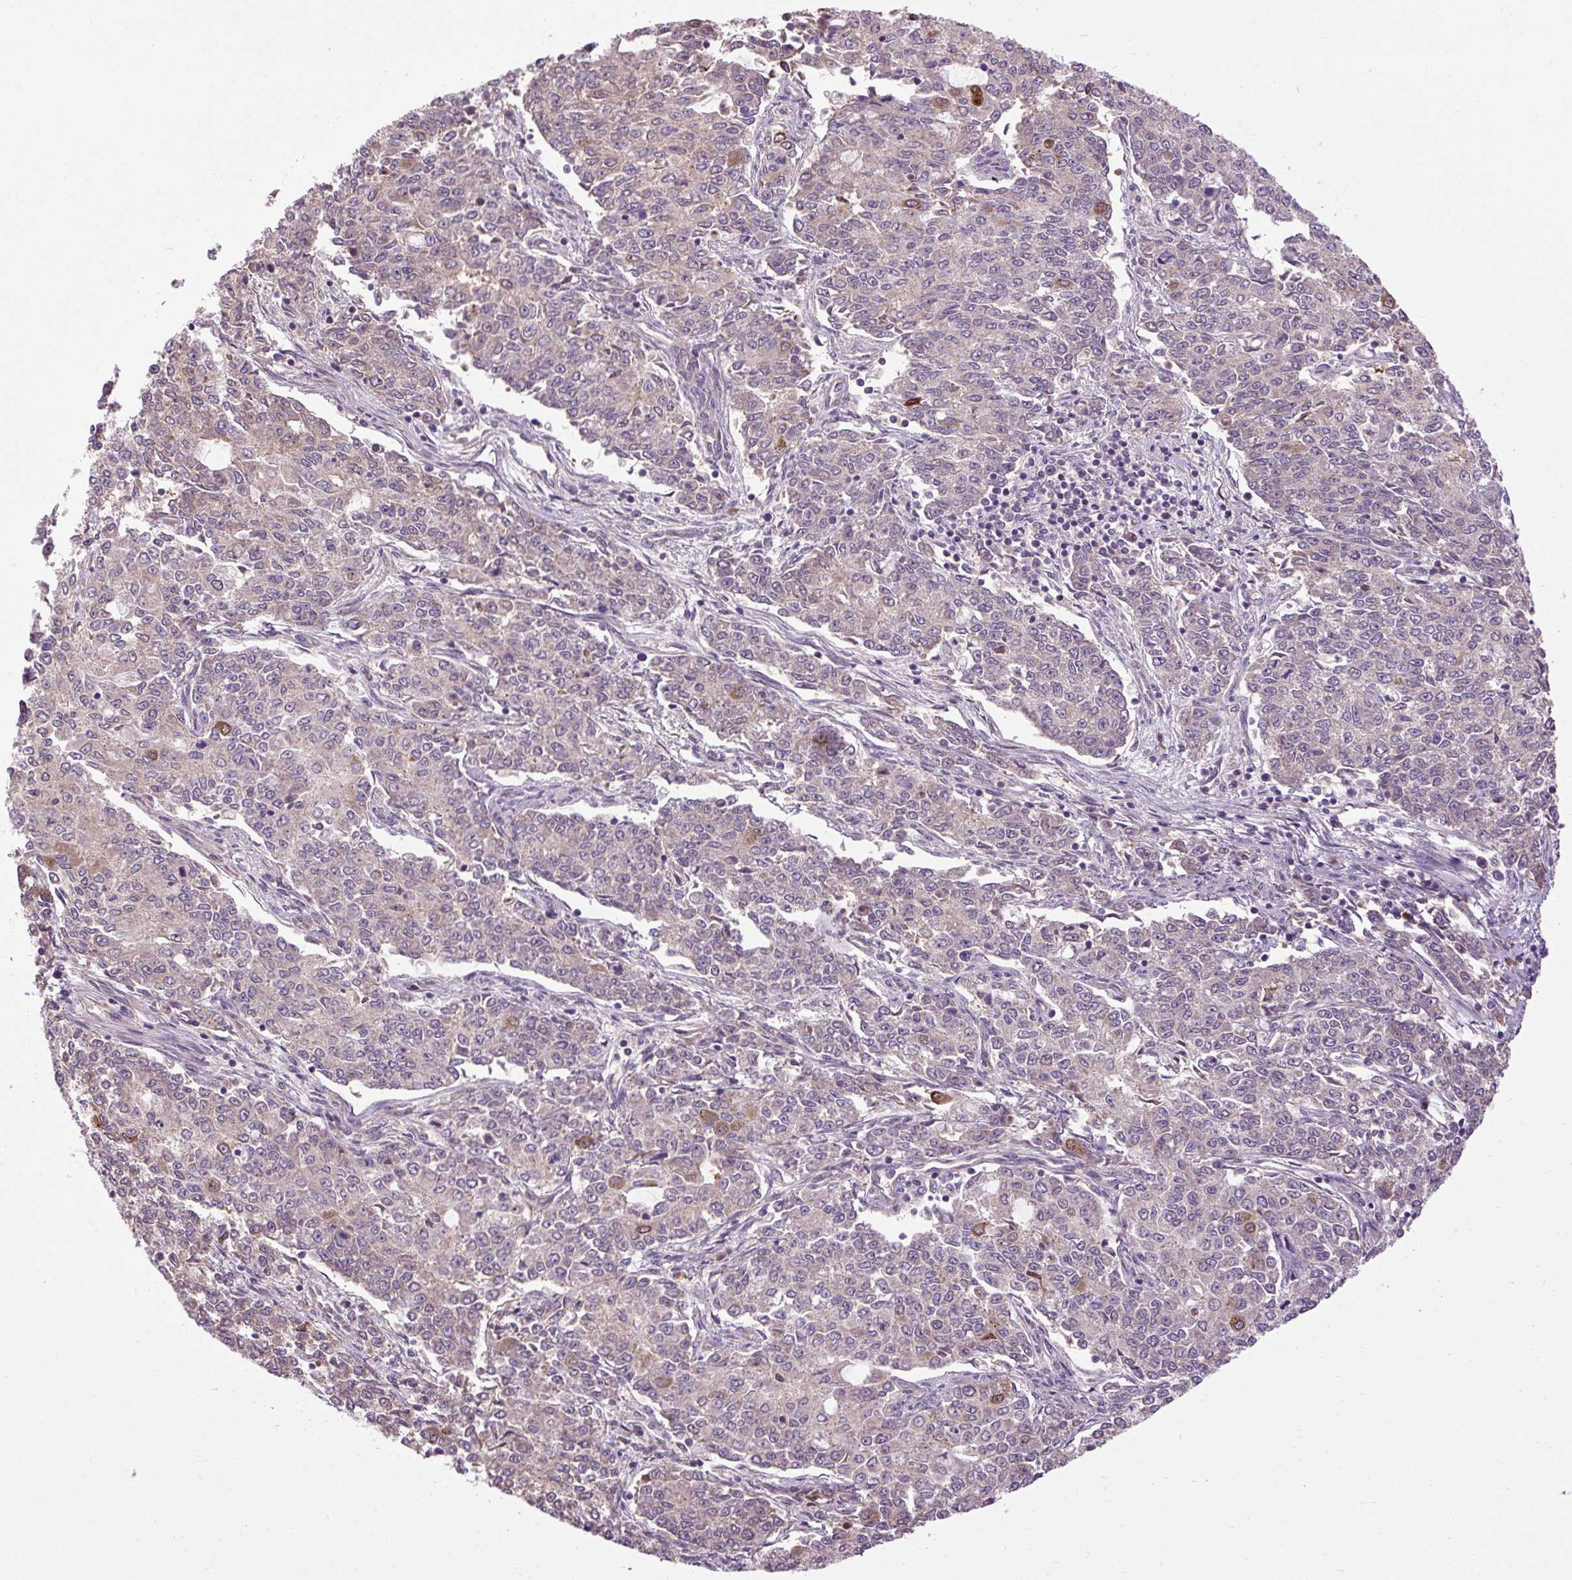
{"staining": {"intensity": "negative", "quantity": "none", "location": "none"}, "tissue": "endometrial cancer", "cell_type": "Tumor cells", "image_type": "cancer", "snomed": [{"axis": "morphology", "description": "Adenocarcinoma, NOS"}, {"axis": "topography", "description": "Endometrium"}], "caption": "Tumor cells are negative for brown protein staining in adenocarcinoma (endometrial). Brightfield microscopy of IHC stained with DAB (3,3'-diaminobenzidine) (brown) and hematoxylin (blue), captured at high magnification.", "gene": "FLRT1", "patient": {"sex": "female", "age": 50}}